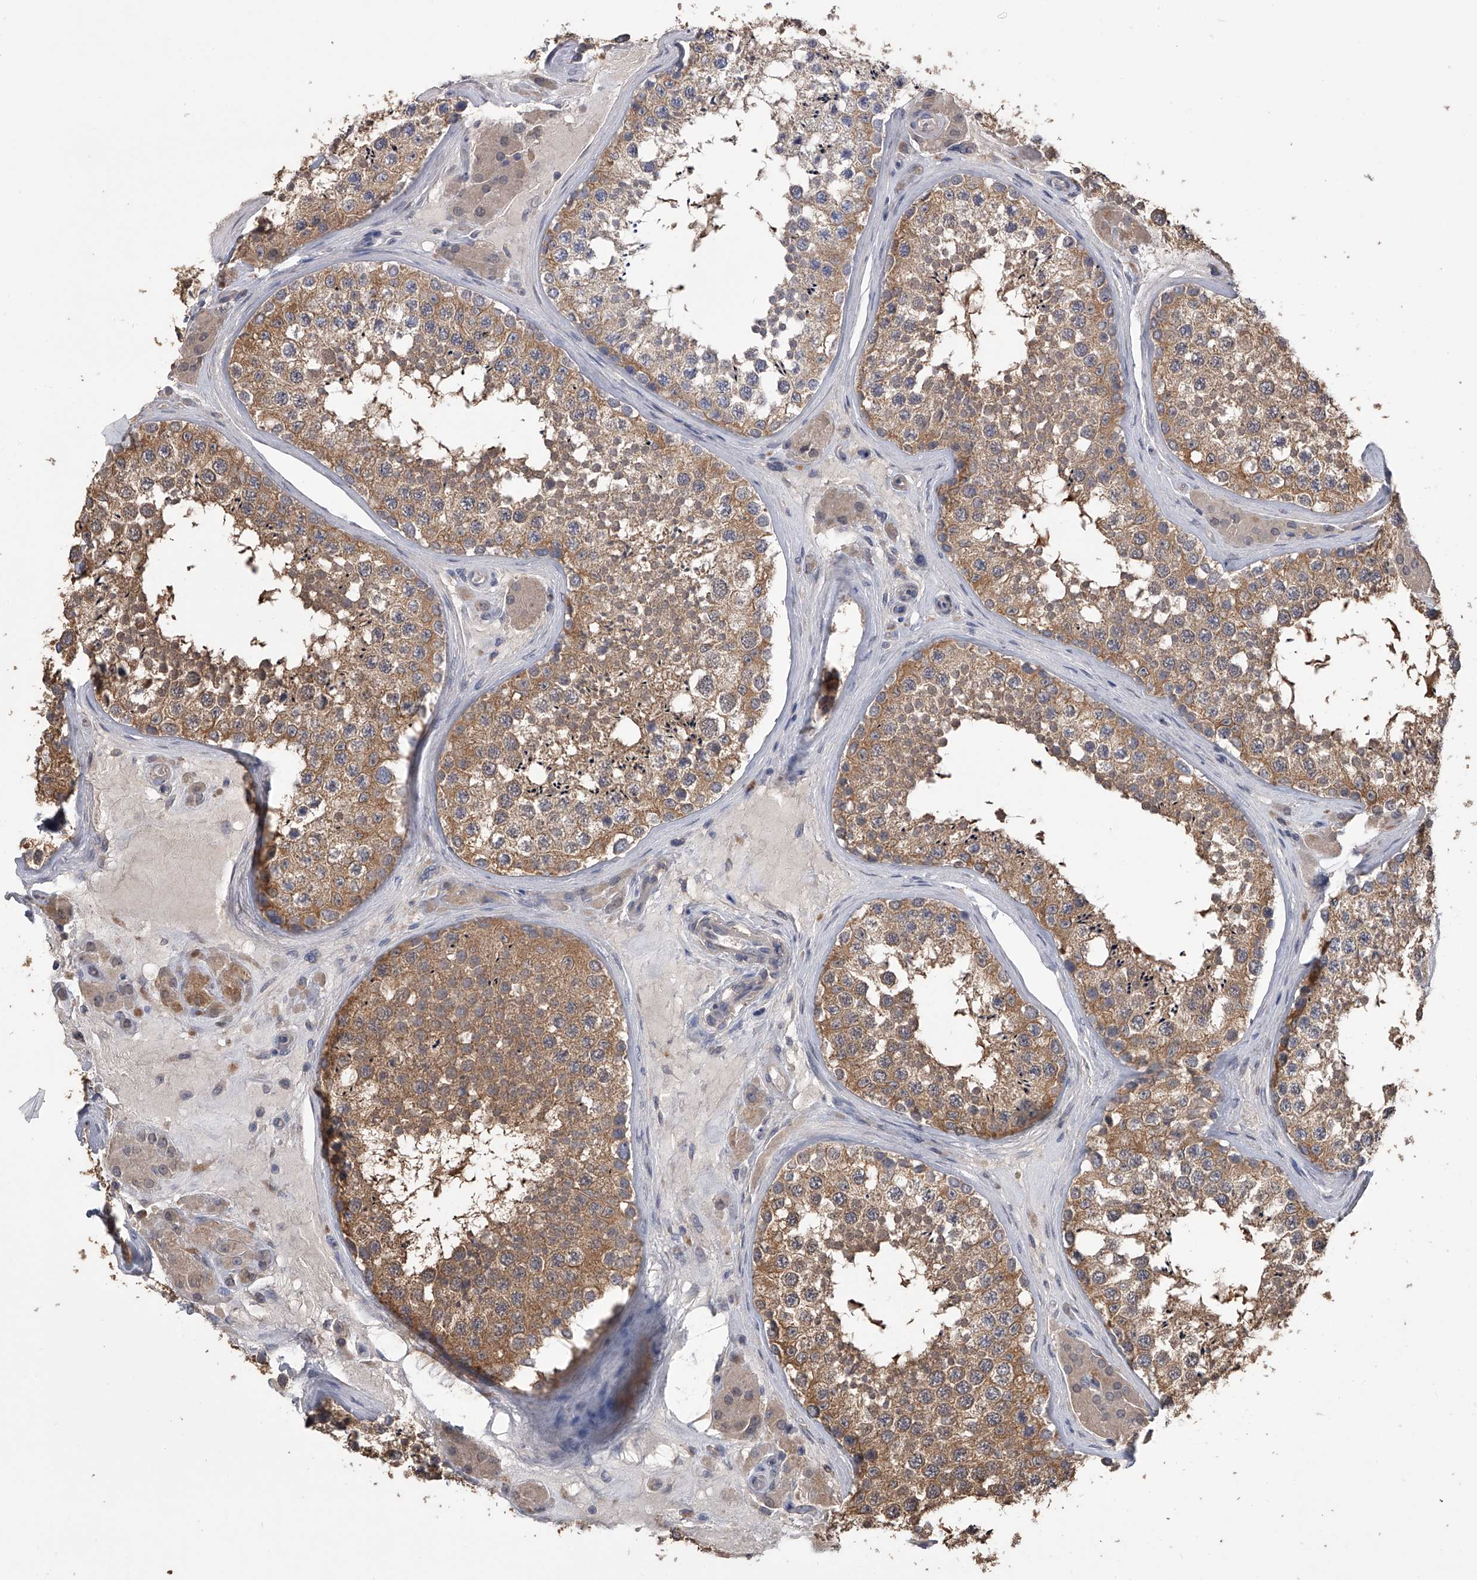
{"staining": {"intensity": "moderate", "quantity": ">75%", "location": "cytoplasmic/membranous"}, "tissue": "testis", "cell_type": "Cells in seminiferous ducts", "image_type": "normal", "snomed": [{"axis": "morphology", "description": "Normal tissue, NOS"}, {"axis": "topography", "description": "Testis"}], "caption": "Immunohistochemical staining of benign testis reveals medium levels of moderate cytoplasmic/membranous positivity in approximately >75% of cells in seminiferous ducts. (Brightfield microscopy of DAB IHC at high magnification).", "gene": "ZNF343", "patient": {"sex": "male", "age": 46}}